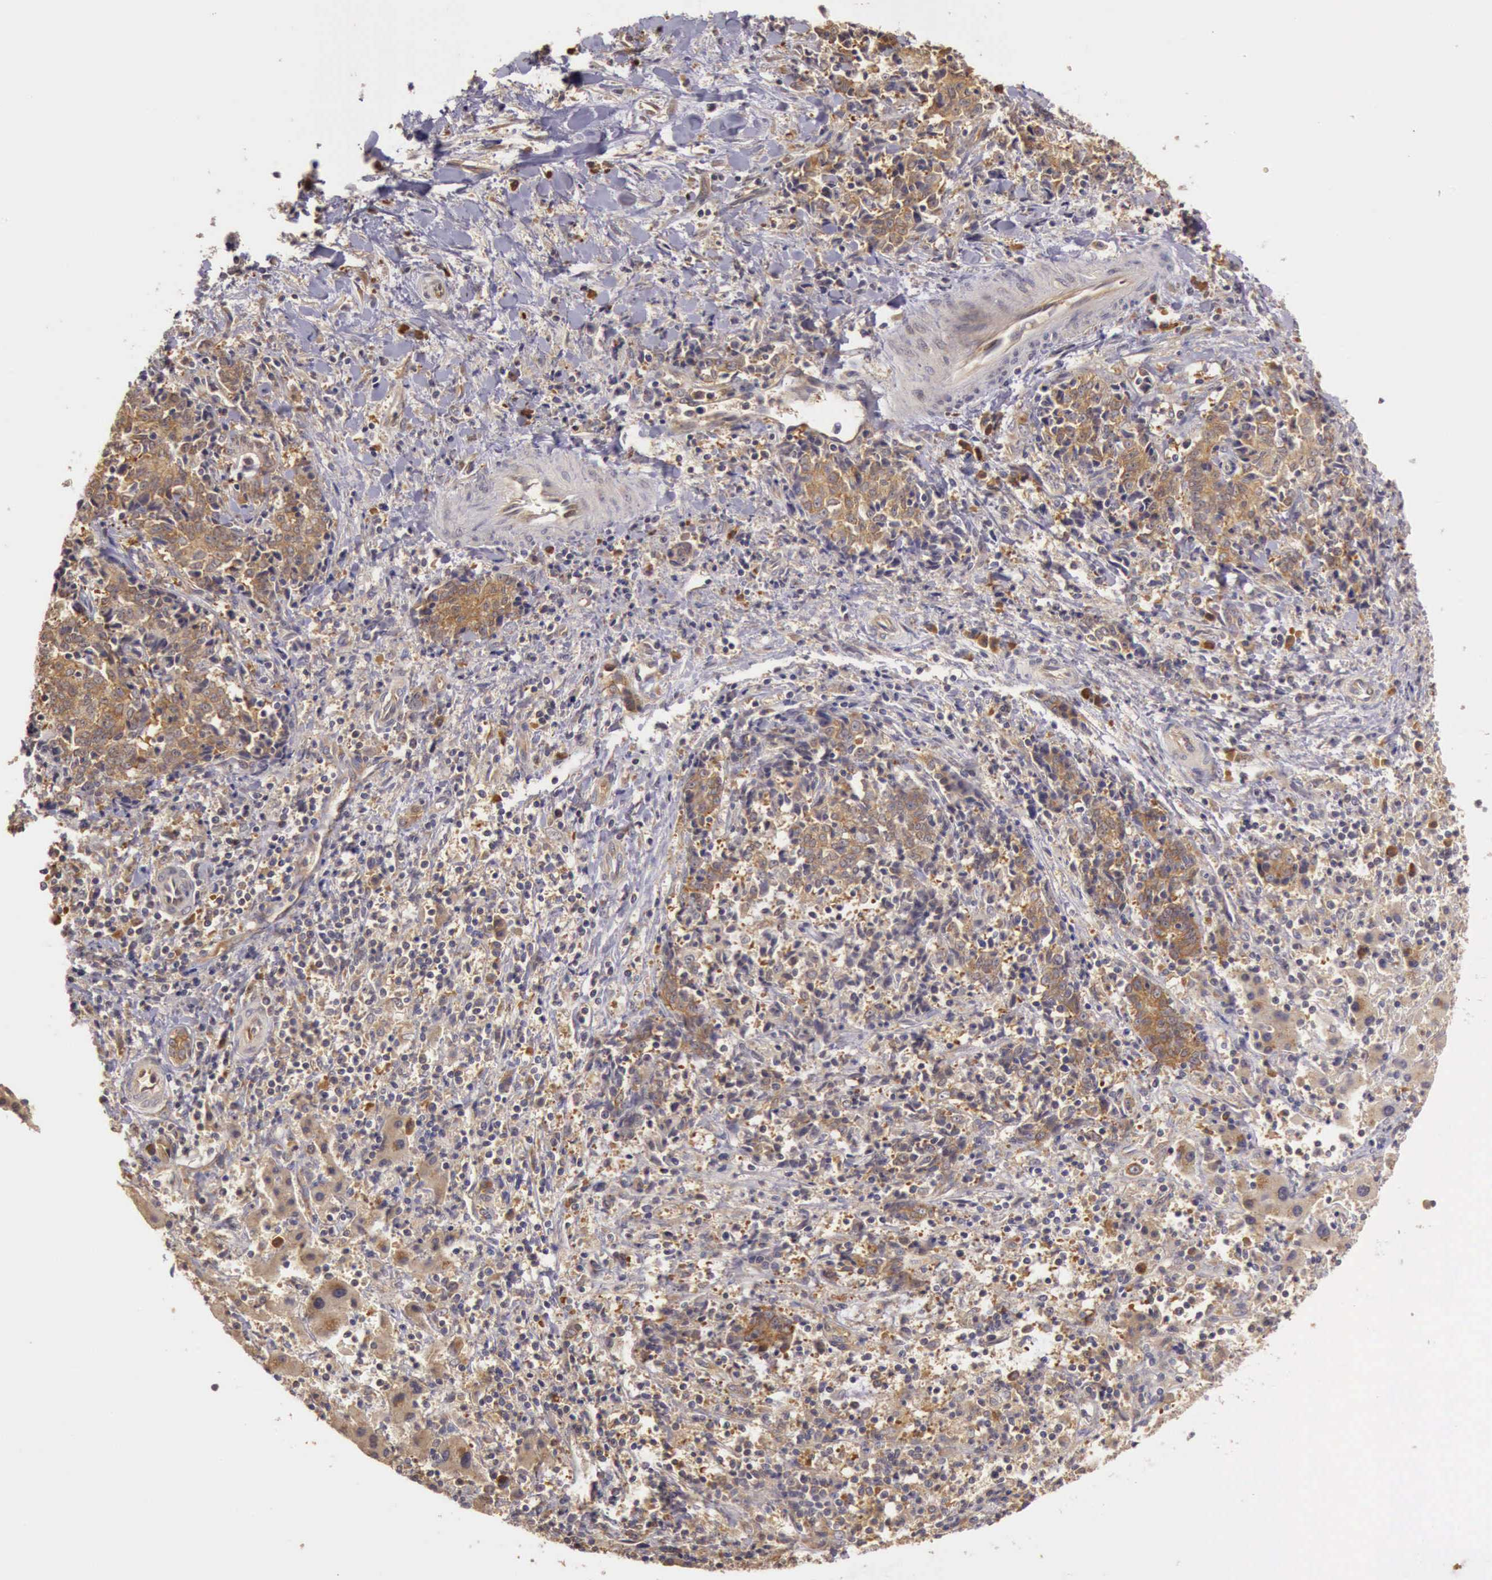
{"staining": {"intensity": "moderate", "quantity": ">75%", "location": "cytoplasmic/membranous"}, "tissue": "liver cancer", "cell_type": "Tumor cells", "image_type": "cancer", "snomed": [{"axis": "morphology", "description": "Cholangiocarcinoma"}, {"axis": "topography", "description": "Liver"}], "caption": "This histopathology image demonstrates cholangiocarcinoma (liver) stained with IHC to label a protein in brown. The cytoplasmic/membranous of tumor cells show moderate positivity for the protein. Nuclei are counter-stained blue.", "gene": "EIF5", "patient": {"sex": "male", "age": 57}}